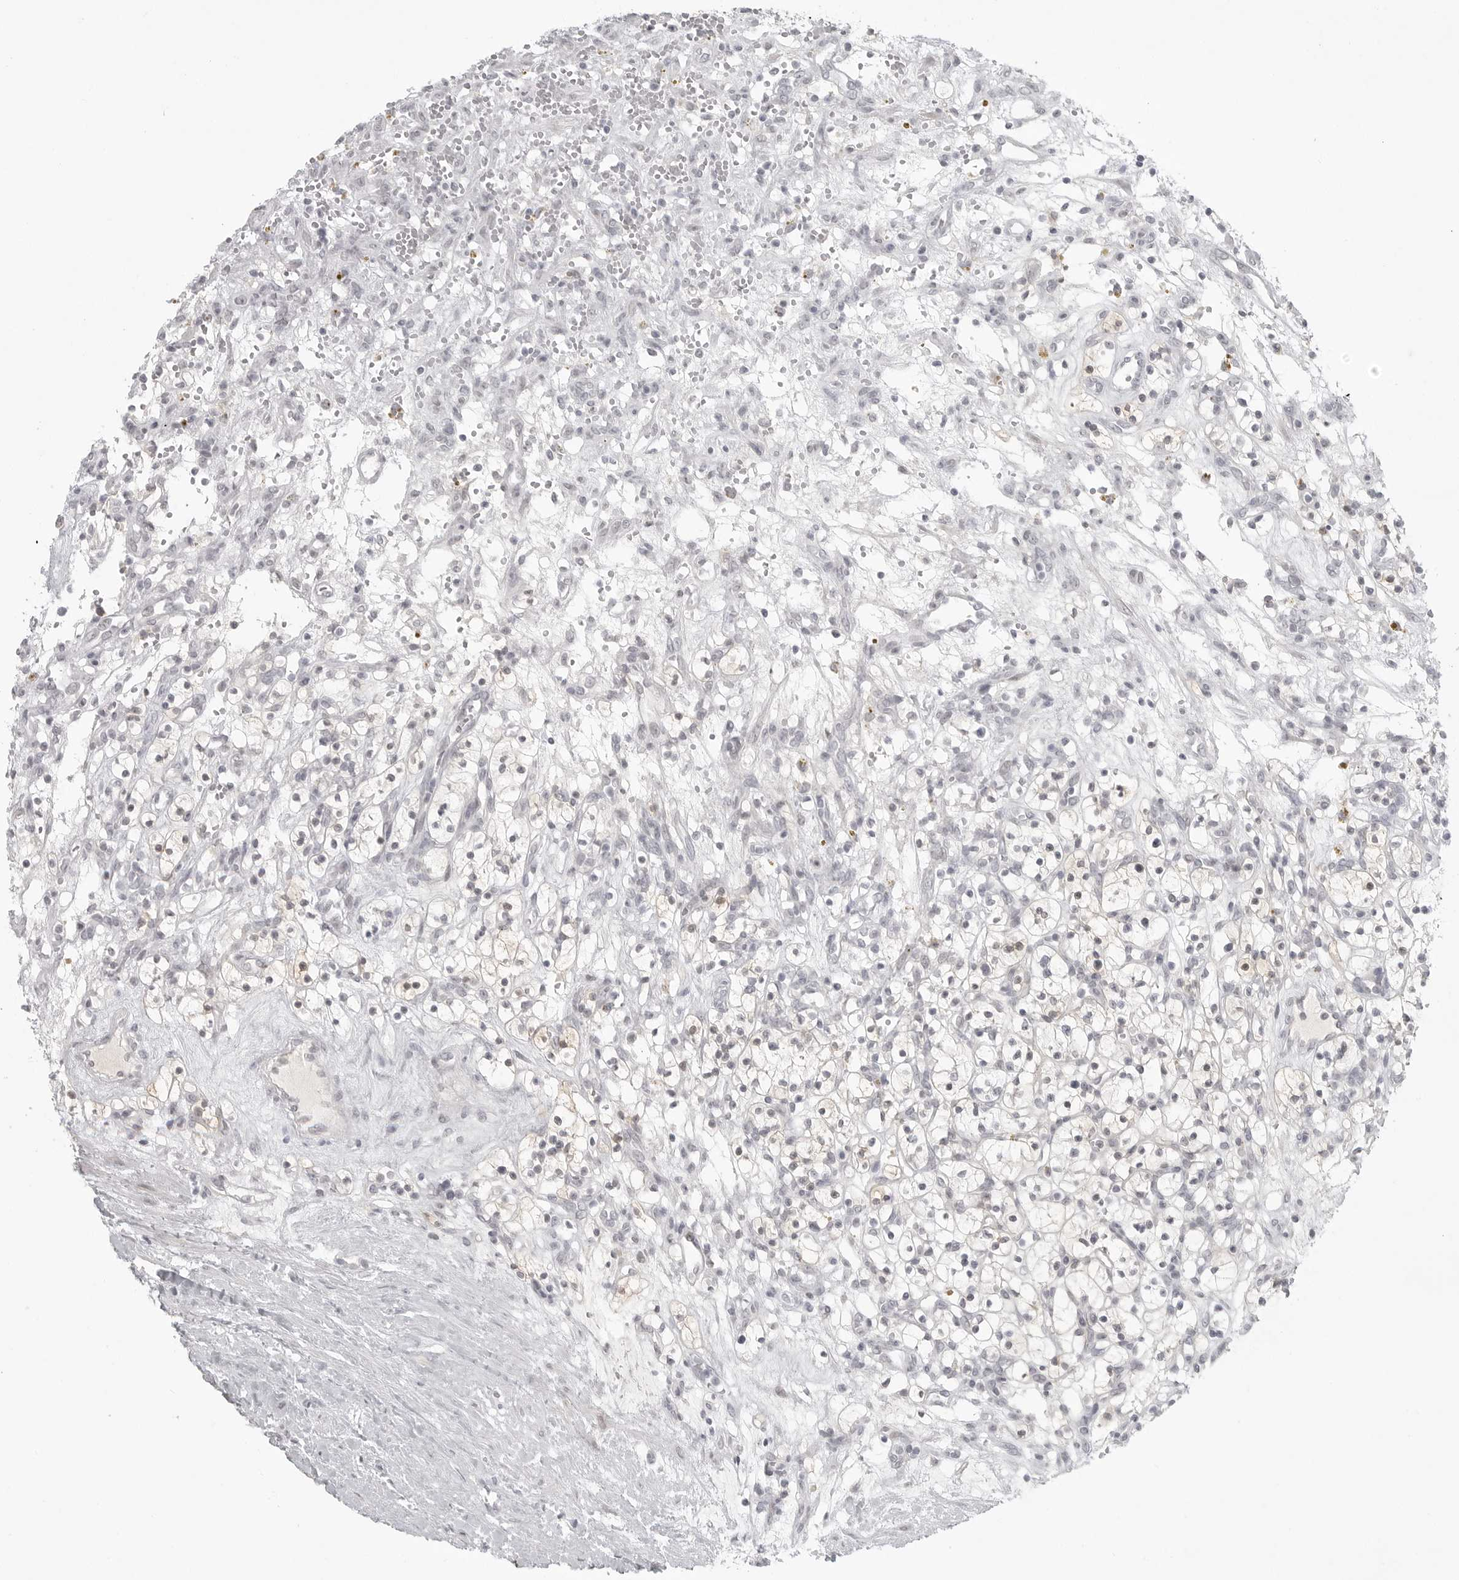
{"staining": {"intensity": "negative", "quantity": "none", "location": "none"}, "tissue": "renal cancer", "cell_type": "Tumor cells", "image_type": "cancer", "snomed": [{"axis": "morphology", "description": "Adenocarcinoma, NOS"}, {"axis": "topography", "description": "Kidney"}], "caption": "Immunohistochemical staining of human adenocarcinoma (renal) reveals no significant expression in tumor cells.", "gene": "TCTN3", "patient": {"sex": "female", "age": 57}}